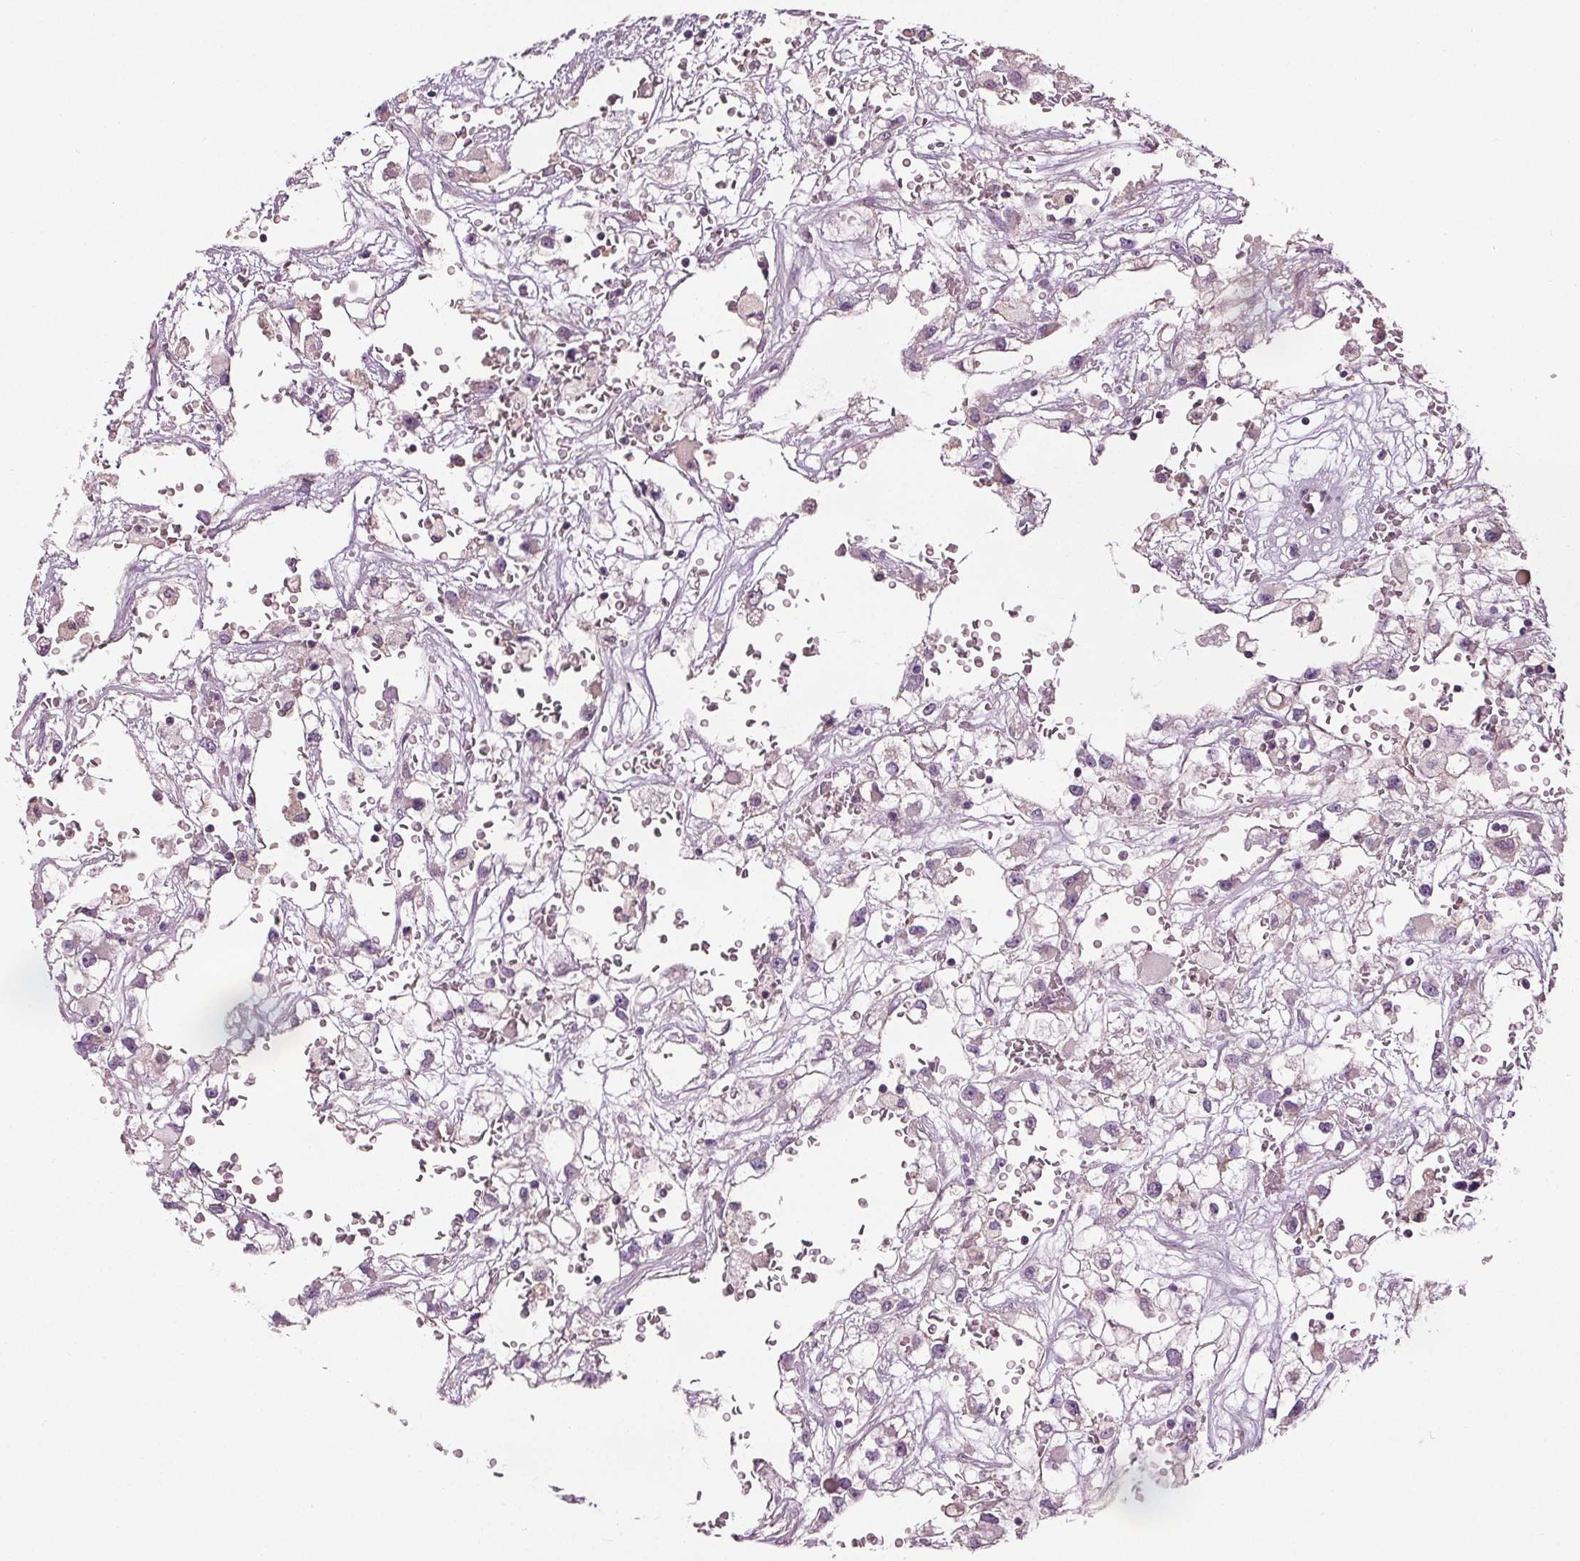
{"staining": {"intensity": "negative", "quantity": "none", "location": "none"}, "tissue": "renal cancer", "cell_type": "Tumor cells", "image_type": "cancer", "snomed": [{"axis": "morphology", "description": "Adenocarcinoma, NOS"}, {"axis": "topography", "description": "Kidney"}], "caption": "Renal cancer stained for a protein using immunohistochemistry displays no staining tumor cells.", "gene": "RASA1", "patient": {"sex": "male", "age": 59}}